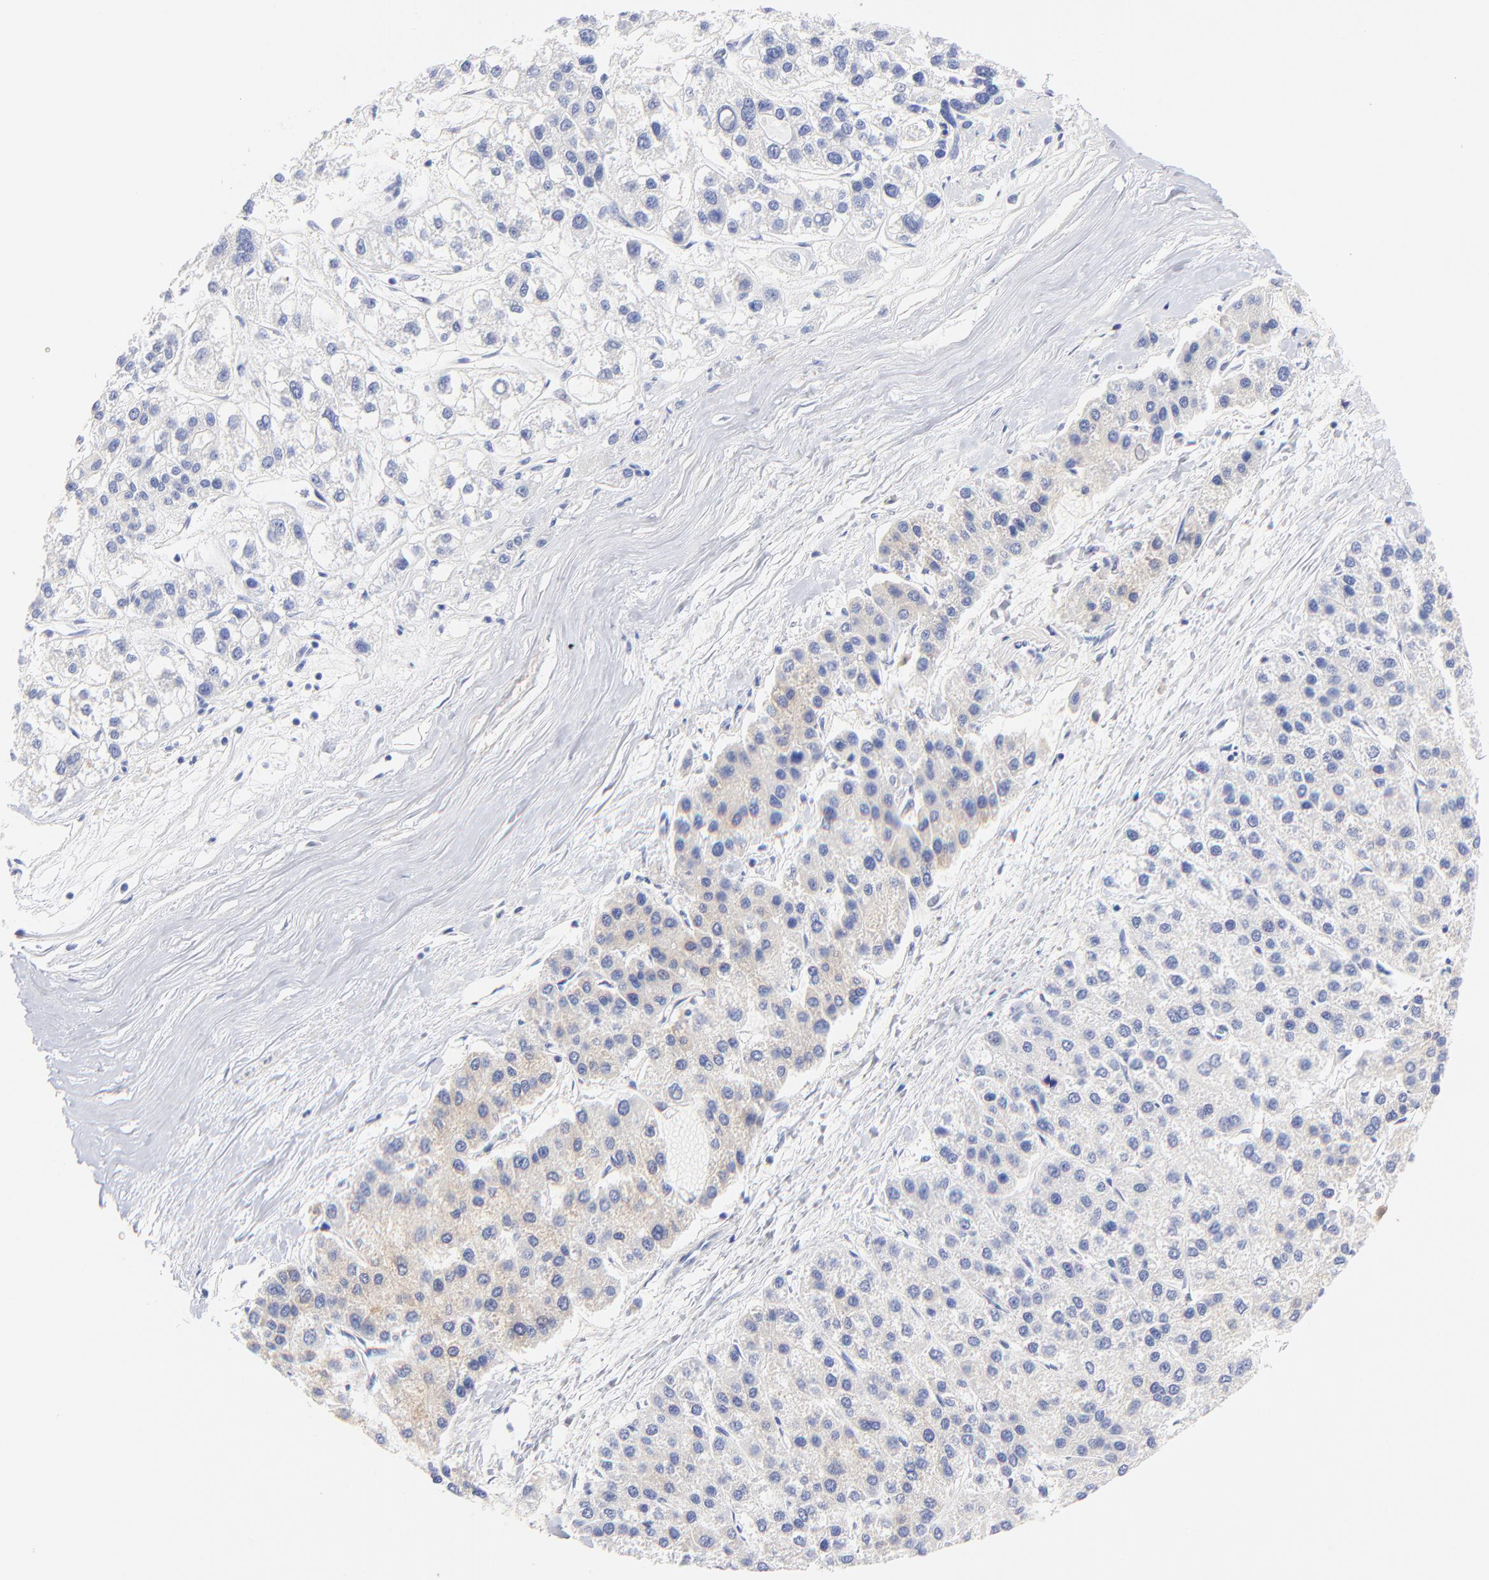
{"staining": {"intensity": "weak", "quantity": "25%-75%", "location": "cytoplasmic/membranous"}, "tissue": "liver cancer", "cell_type": "Tumor cells", "image_type": "cancer", "snomed": [{"axis": "morphology", "description": "Carcinoma, Hepatocellular, NOS"}, {"axis": "topography", "description": "Liver"}], "caption": "Protein analysis of hepatocellular carcinoma (liver) tissue reveals weak cytoplasmic/membranous positivity in about 25%-75% of tumor cells.", "gene": "EBP", "patient": {"sex": "female", "age": 85}}